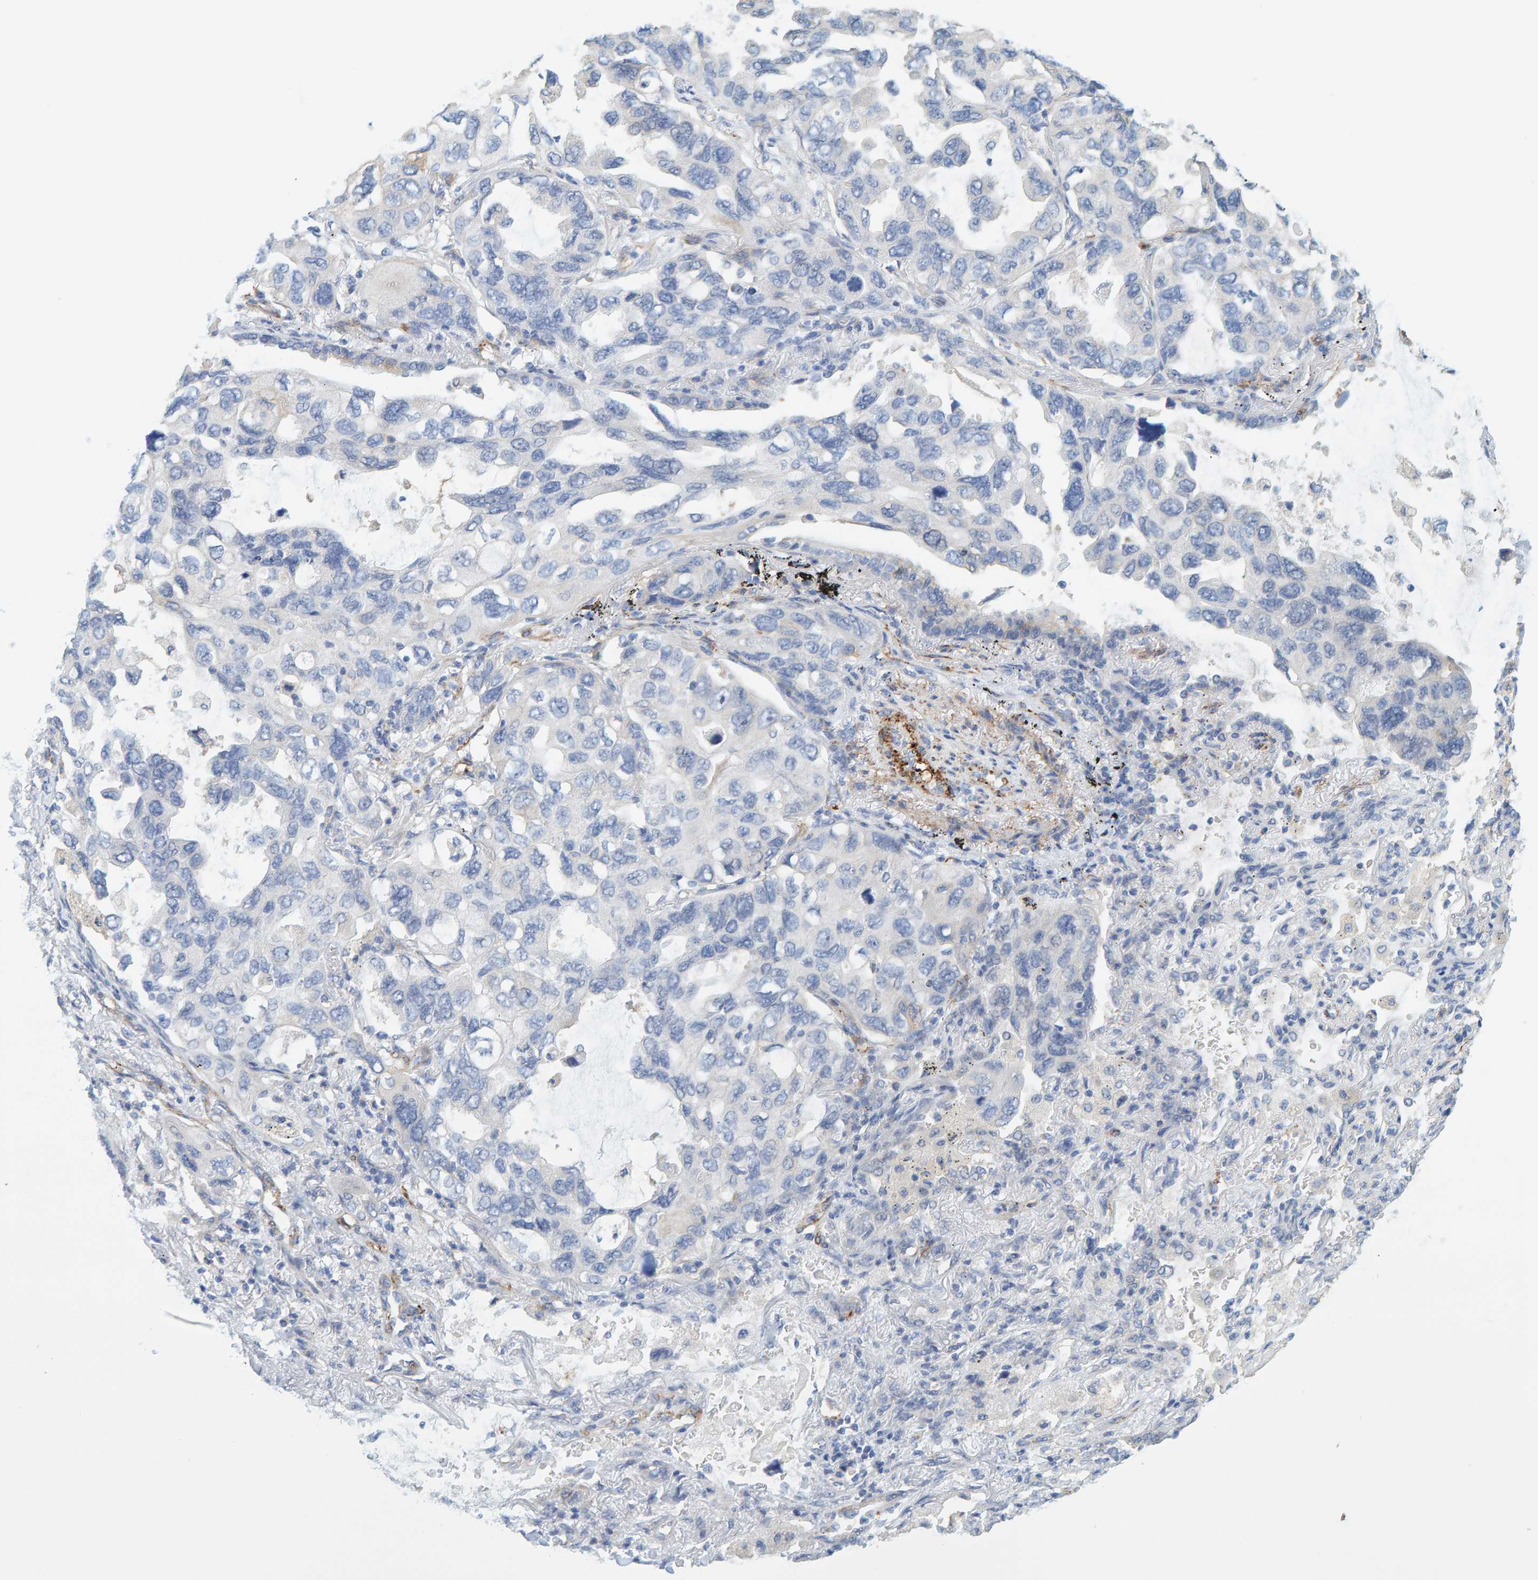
{"staining": {"intensity": "negative", "quantity": "none", "location": "none"}, "tissue": "lung cancer", "cell_type": "Tumor cells", "image_type": "cancer", "snomed": [{"axis": "morphology", "description": "Squamous cell carcinoma, NOS"}, {"axis": "topography", "description": "Lung"}], "caption": "Human lung cancer stained for a protein using IHC demonstrates no positivity in tumor cells.", "gene": "MAP1B", "patient": {"sex": "female", "age": 73}}